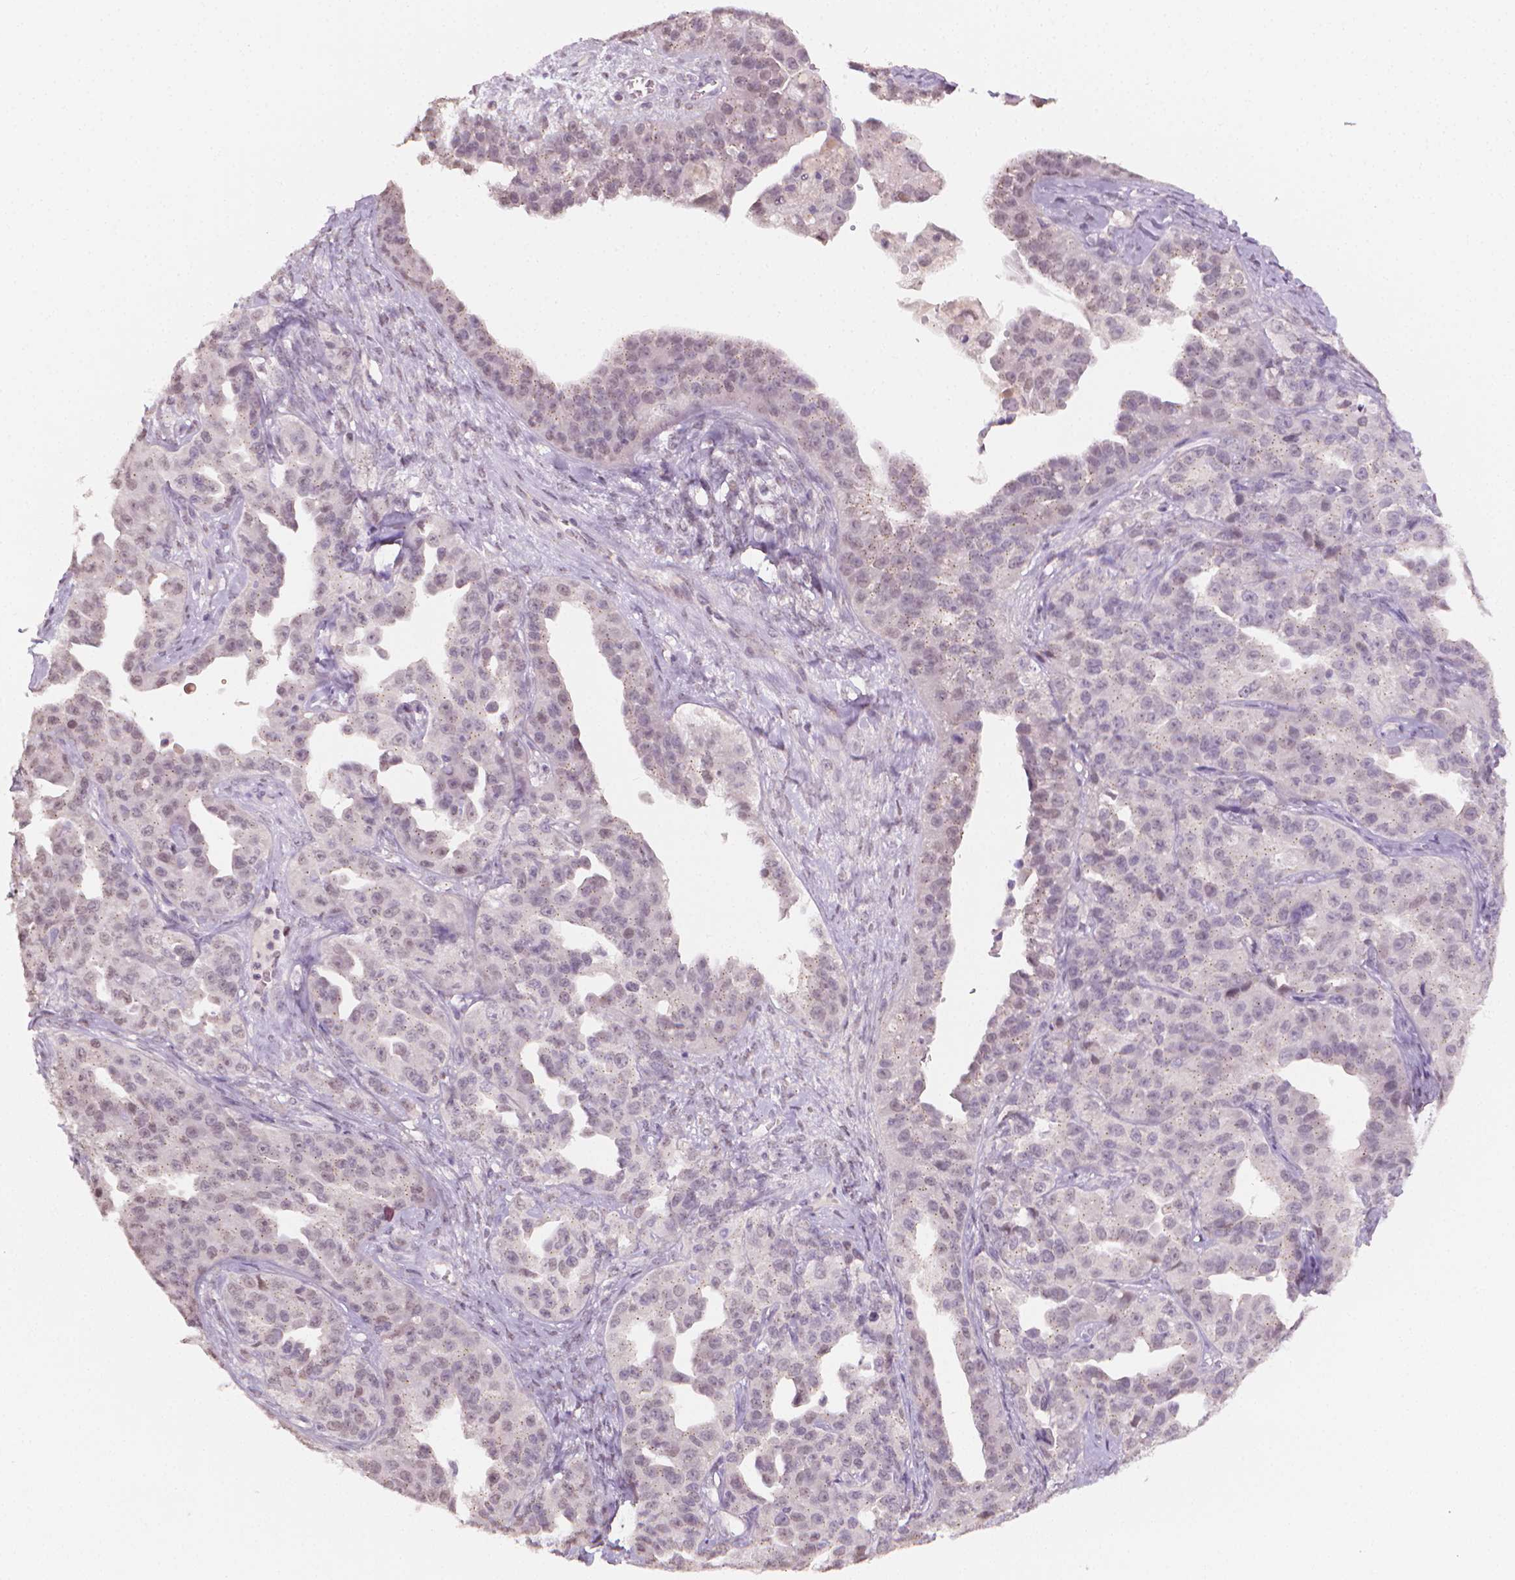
{"staining": {"intensity": "negative", "quantity": "none", "location": "none"}, "tissue": "ovarian cancer", "cell_type": "Tumor cells", "image_type": "cancer", "snomed": [{"axis": "morphology", "description": "Cystadenocarcinoma, serous, NOS"}, {"axis": "topography", "description": "Ovary"}], "caption": "High power microscopy photomicrograph of an IHC photomicrograph of ovarian serous cystadenocarcinoma, revealing no significant positivity in tumor cells. (DAB (3,3'-diaminobenzidine) IHC visualized using brightfield microscopy, high magnification).", "gene": "NCAN", "patient": {"sex": "female", "age": 75}}